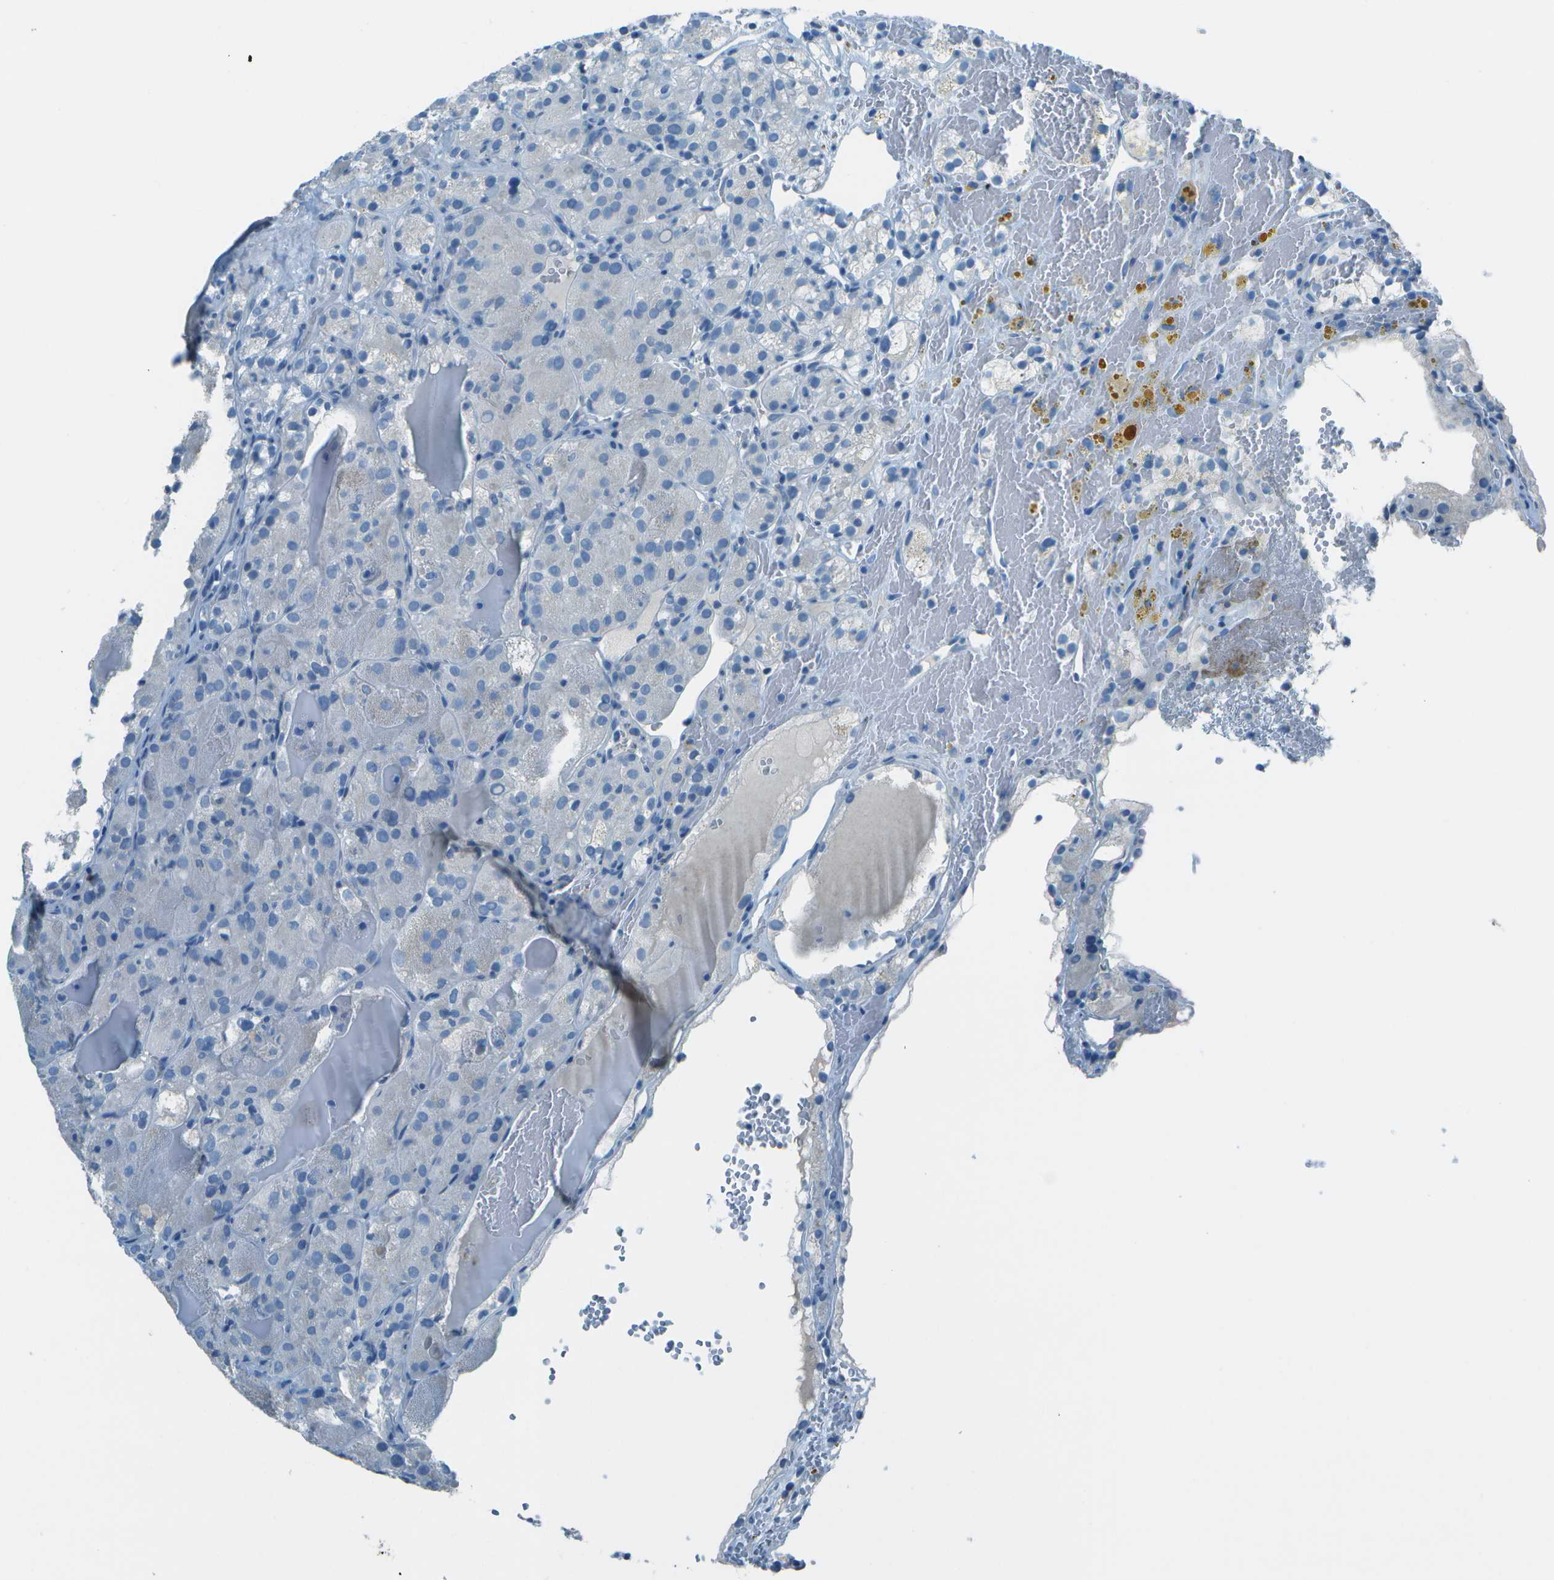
{"staining": {"intensity": "negative", "quantity": "none", "location": "none"}, "tissue": "renal cancer", "cell_type": "Tumor cells", "image_type": "cancer", "snomed": [{"axis": "morphology", "description": "Normal tissue, NOS"}, {"axis": "morphology", "description": "Adenocarcinoma, NOS"}, {"axis": "topography", "description": "Kidney"}], "caption": "IHC image of neoplastic tissue: human adenocarcinoma (renal) stained with DAB displays no significant protein staining in tumor cells.", "gene": "FGF1", "patient": {"sex": "male", "age": 61}}